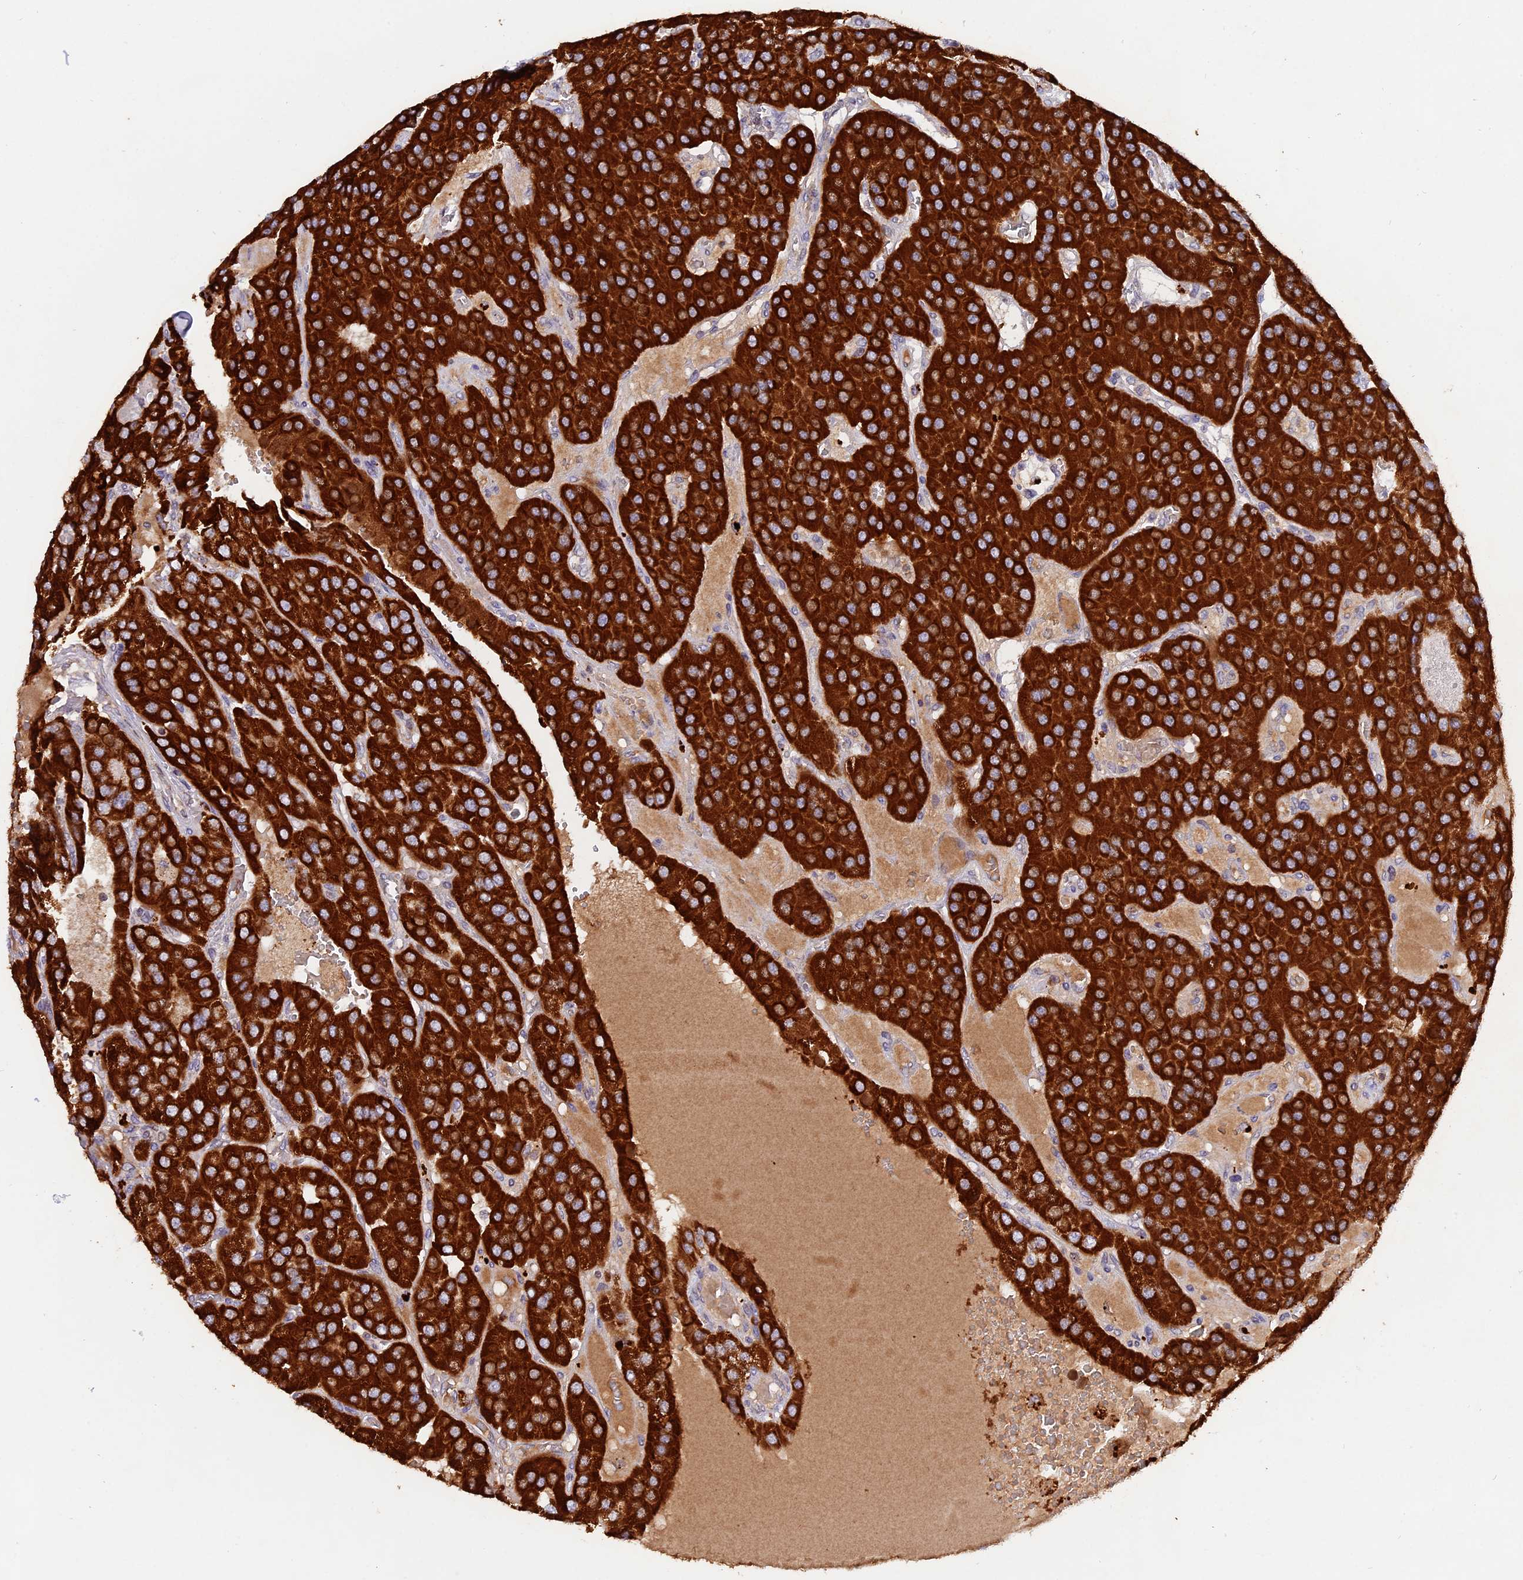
{"staining": {"intensity": "strong", "quantity": ">75%", "location": "cytoplasmic/membranous"}, "tissue": "parathyroid gland", "cell_type": "Glandular cells", "image_type": "normal", "snomed": [{"axis": "morphology", "description": "Normal tissue, NOS"}, {"axis": "morphology", "description": "Adenoma, NOS"}, {"axis": "topography", "description": "Parathyroid gland"}], "caption": "Protein staining reveals strong cytoplasmic/membranous expression in approximately >75% of glandular cells in benign parathyroid gland. The protein is stained brown, and the nuclei are stained in blue (DAB IHC with brightfield microscopy, high magnification).", "gene": "MPV17L", "patient": {"sex": "female", "age": 86}}